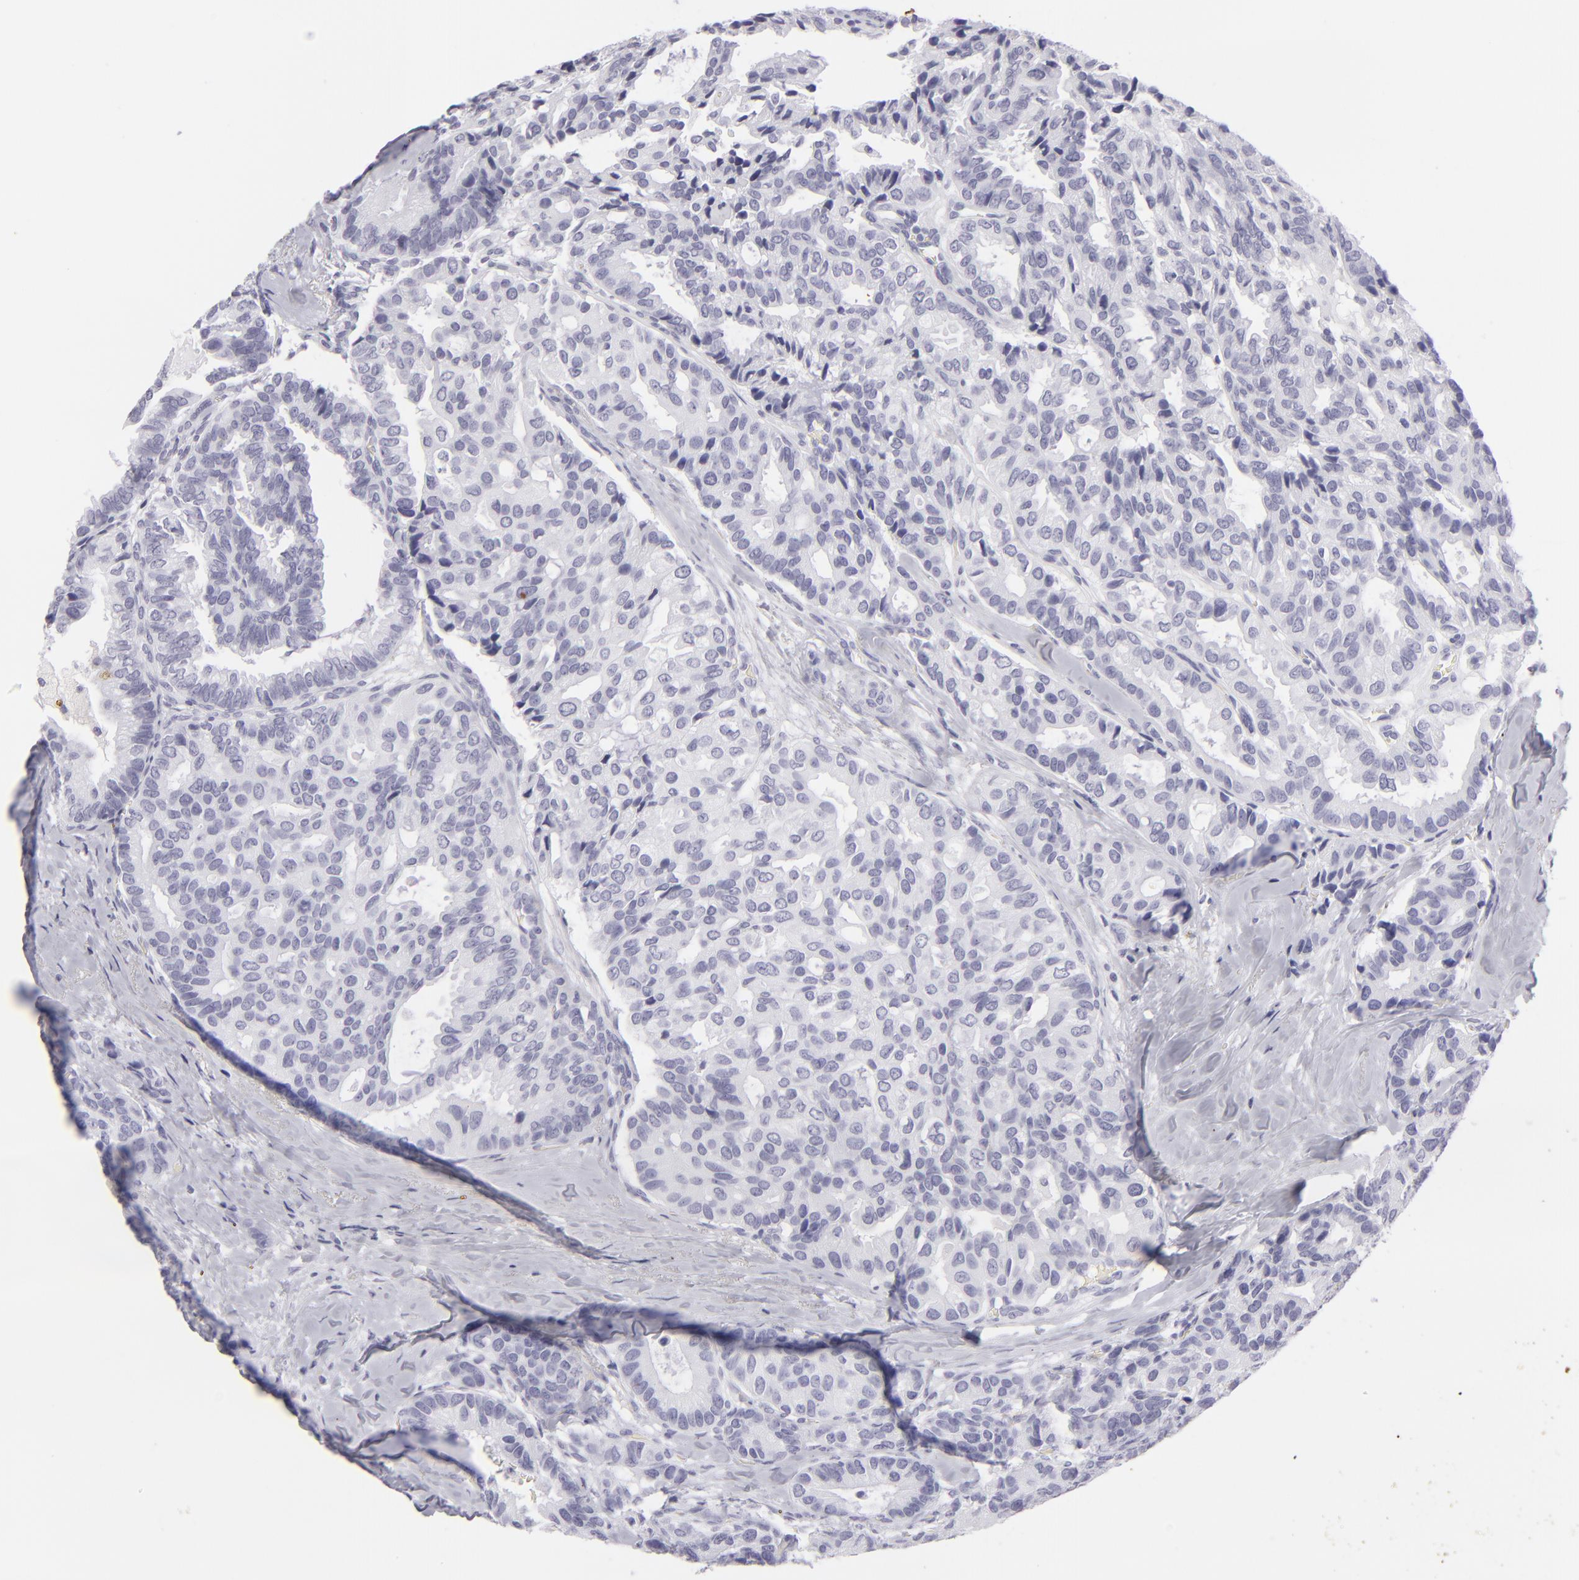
{"staining": {"intensity": "negative", "quantity": "none", "location": "none"}, "tissue": "breast cancer", "cell_type": "Tumor cells", "image_type": "cancer", "snomed": [{"axis": "morphology", "description": "Duct carcinoma"}, {"axis": "topography", "description": "Breast"}], "caption": "Breast infiltrating ductal carcinoma was stained to show a protein in brown. There is no significant positivity in tumor cells. (Brightfield microscopy of DAB (3,3'-diaminobenzidine) immunohistochemistry (IHC) at high magnification).", "gene": "KRT1", "patient": {"sex": "female", "age": 69}}